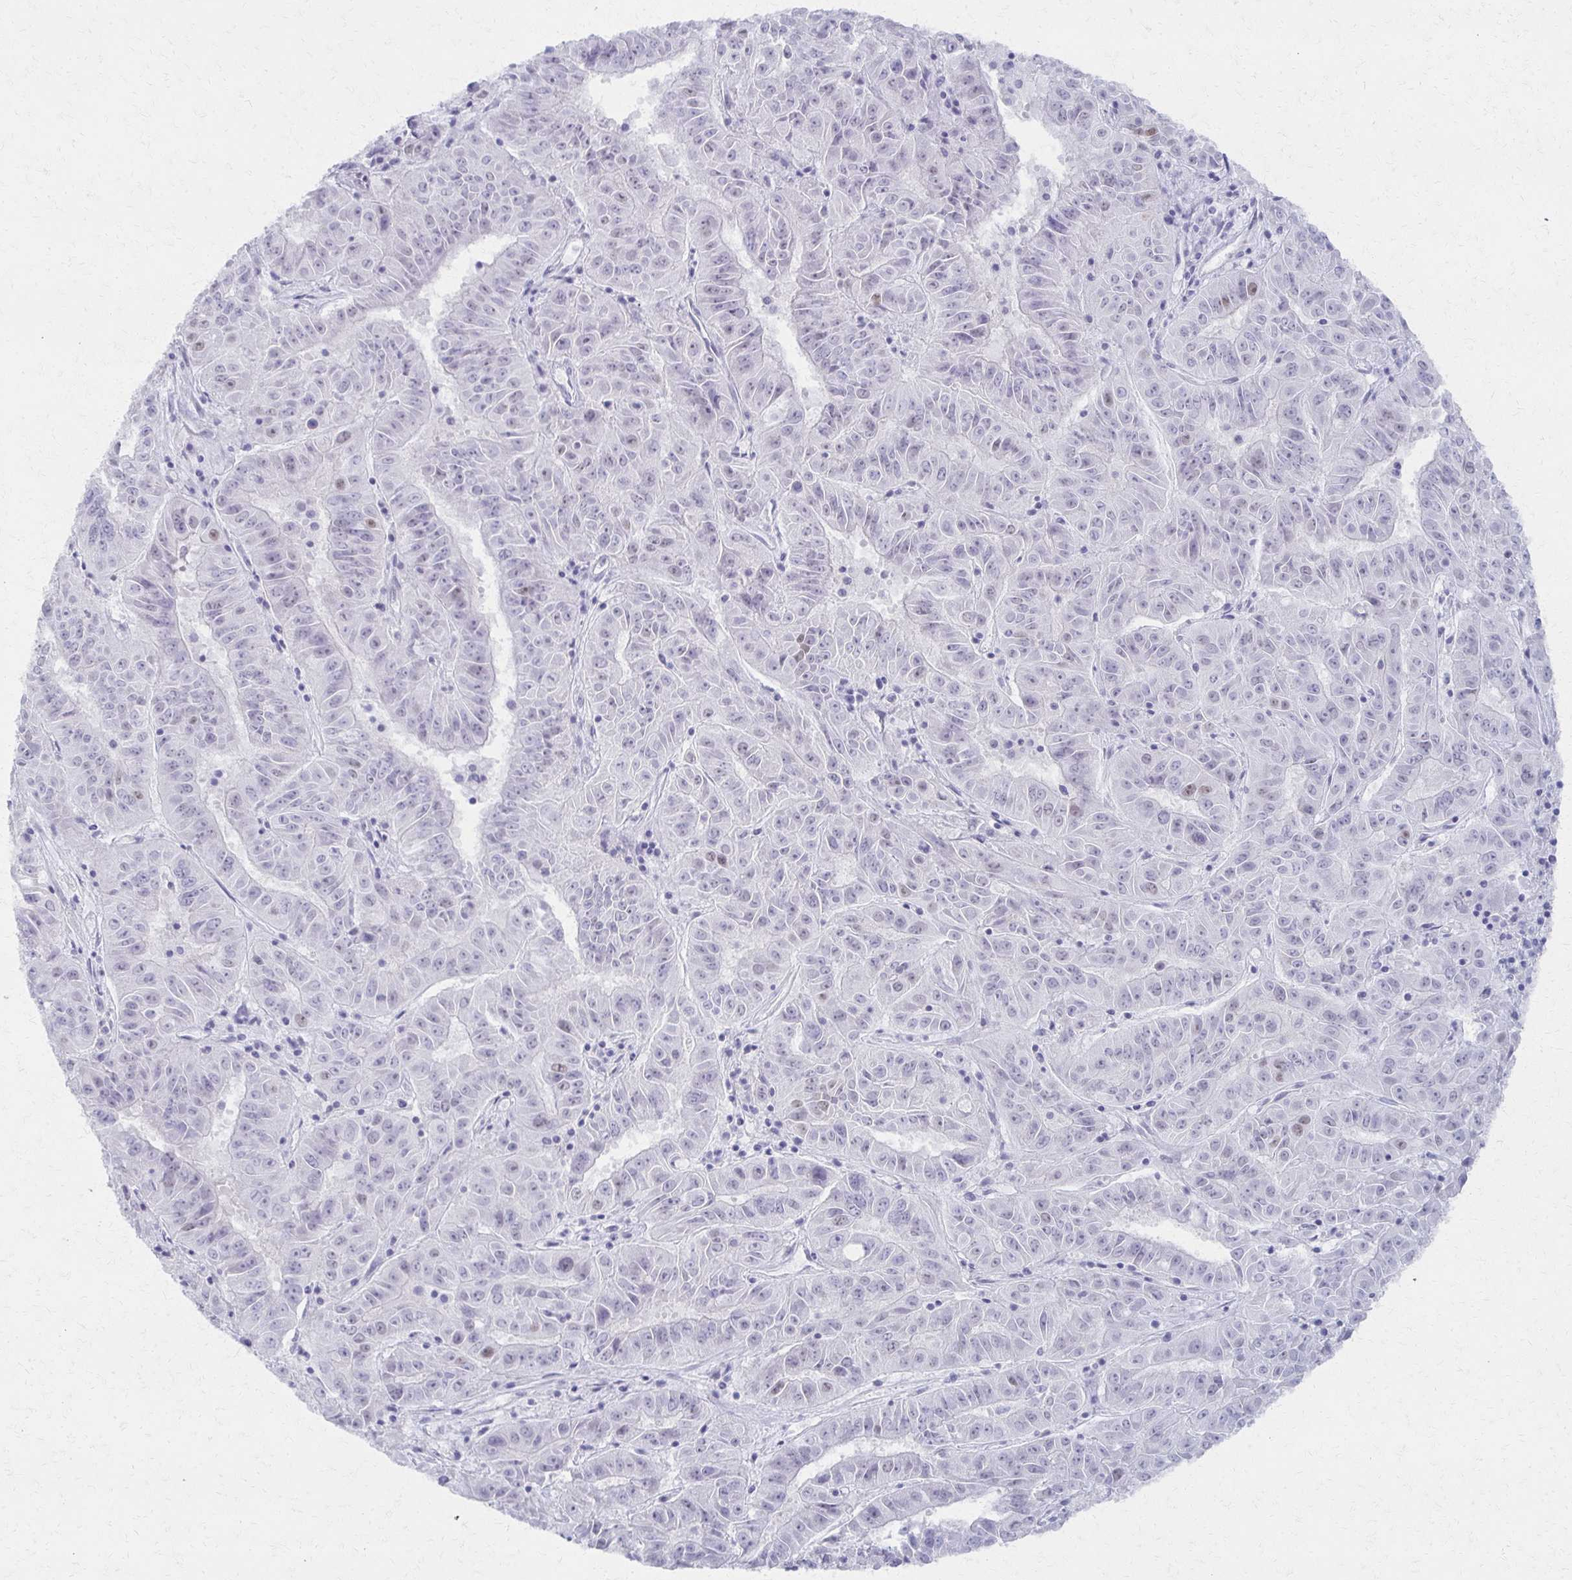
{"staining": {"intensity": "weak", "quantity": "<25%", "location": "nuclear"}, "tissue": "pancreatic cancer", "cell_type": "Tumor cells", "image_type": "cancer", "snomed": [{"axis": "morphology", "description": "Adenocarcinoma, NOS"}, {"axis": "topography", "description": "Pancreas"}], "caption": "Protein analysis of adenocarcinoma (pancreatic) shows no significant positivity in tumor cells. Brightfield microscopy of IHC stained with DAB (3,3'-diaminobenzidine) (brown) and hematoxylin (blue), captured at high magnification.", "gene": "MORC4", "patient": {"sex": "male", "age": 63}}